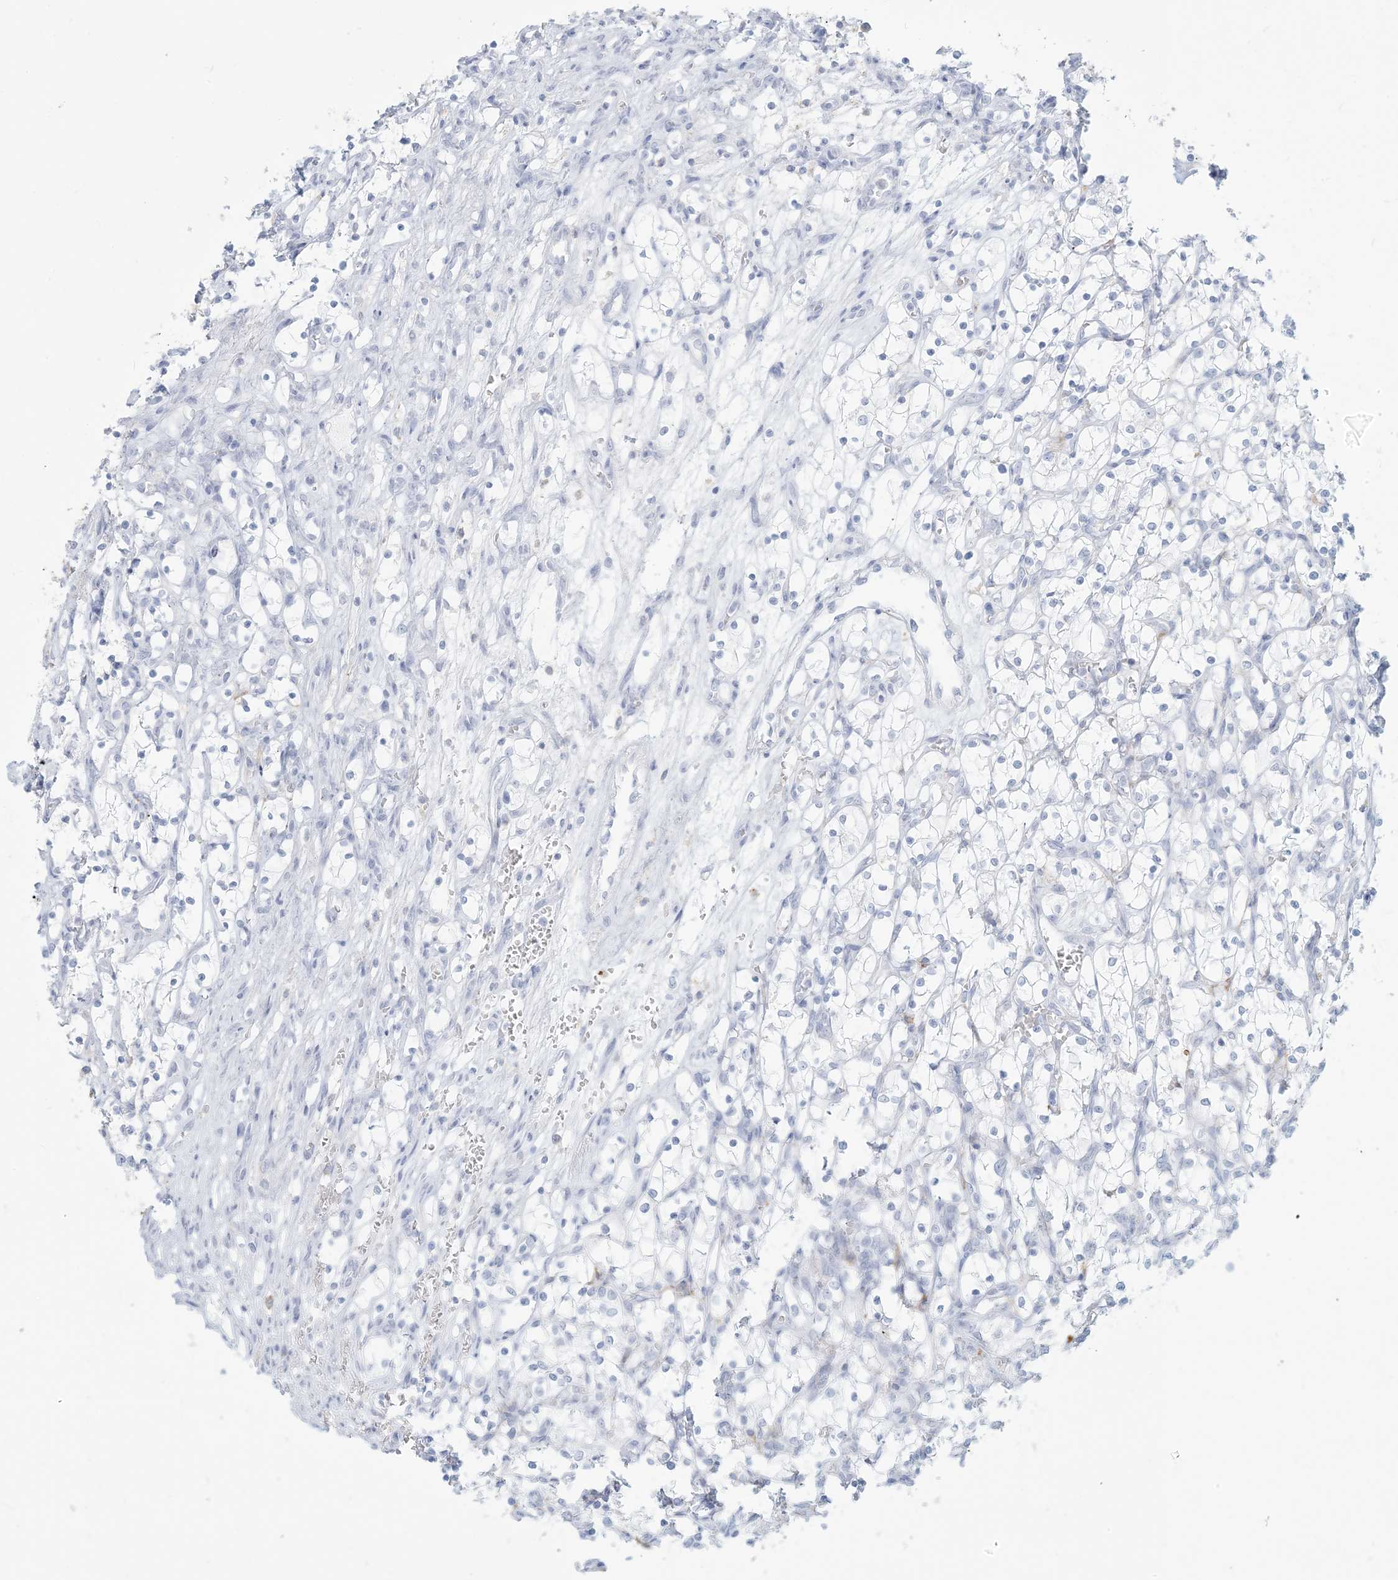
{"staining": {"intensity": "negative", "quantity": "none", "location": "none"}, "tissue": "renal cancer", "cell_type": "Tumor cells", "image_type": "cancer", "snomed": [{"axis": "morphology", "description": "Adenocarcinoma, NOS"}, {"axis": "topography", "description": "Kidney"}], "caption": "Adenocarcinoma (renal) was stained to show a protein in brown. There is no significant positivity in tumor cells.", "gene": "HLA-DRB1", "patient": {"sex": "female", "age": 69}}